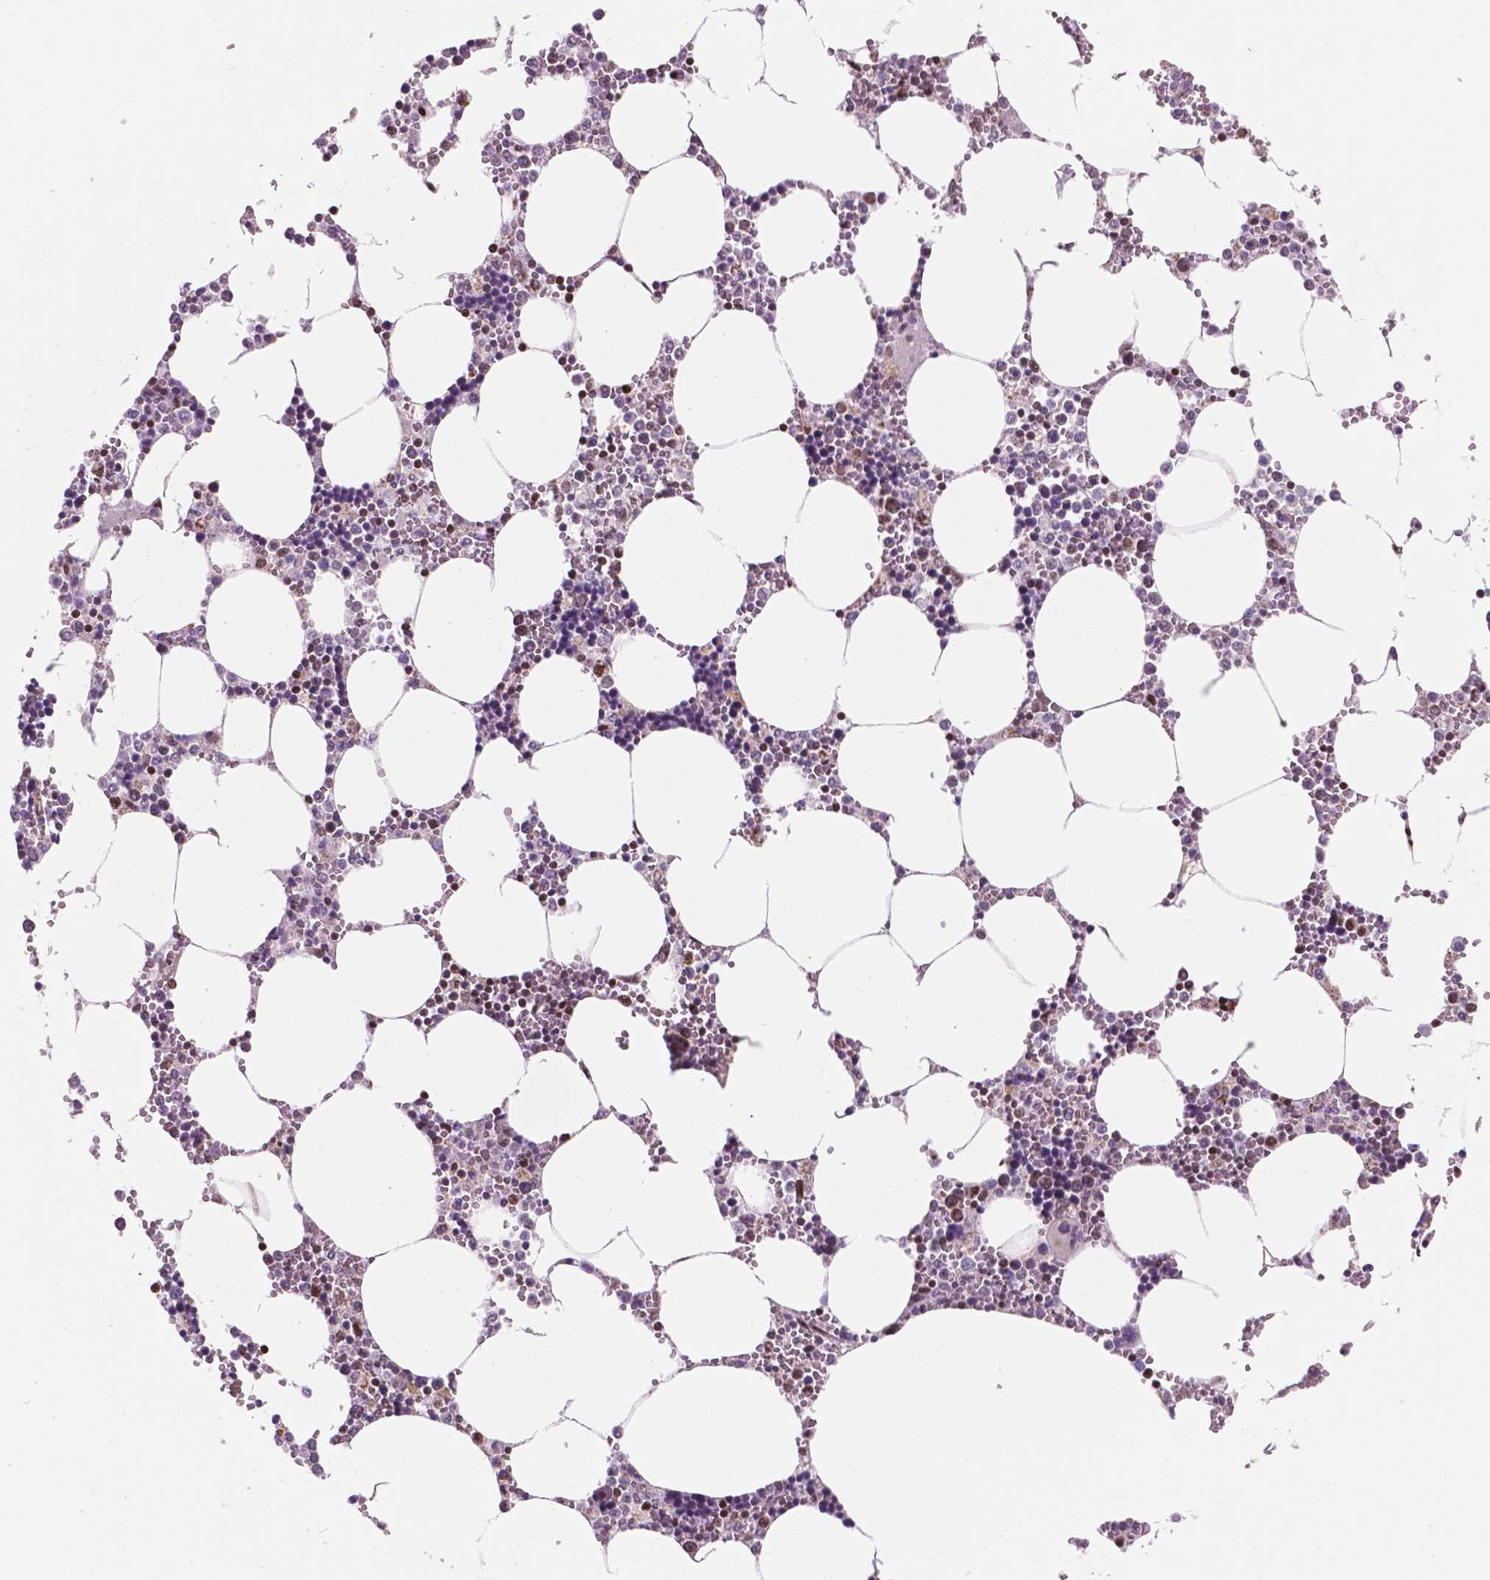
{"staining": {"intensity": "strong", "quantity": "25%-75%", "location": "nuclear"}, "tissue": "bone marrow", "cell_type": "Hematopoietic cells", "image_type": "normal", "snomed": [{"axis": "morphology", "description": "Normal tissue, NOS"}, {"axis": "topography", "description": "Bone marrow"}], "caption": "An IHC micrograph of unremarkable tissue is shown. Protein staining in brown labels strong nuclear positivity in bone marrow within hematopoietic cells. (DAB (3,3'-diaminobenzidine) IHC with brightfield microscopy, high magnification).", "gene": "NDUFA10", "patient": {"sex": "male", "age": 54}}